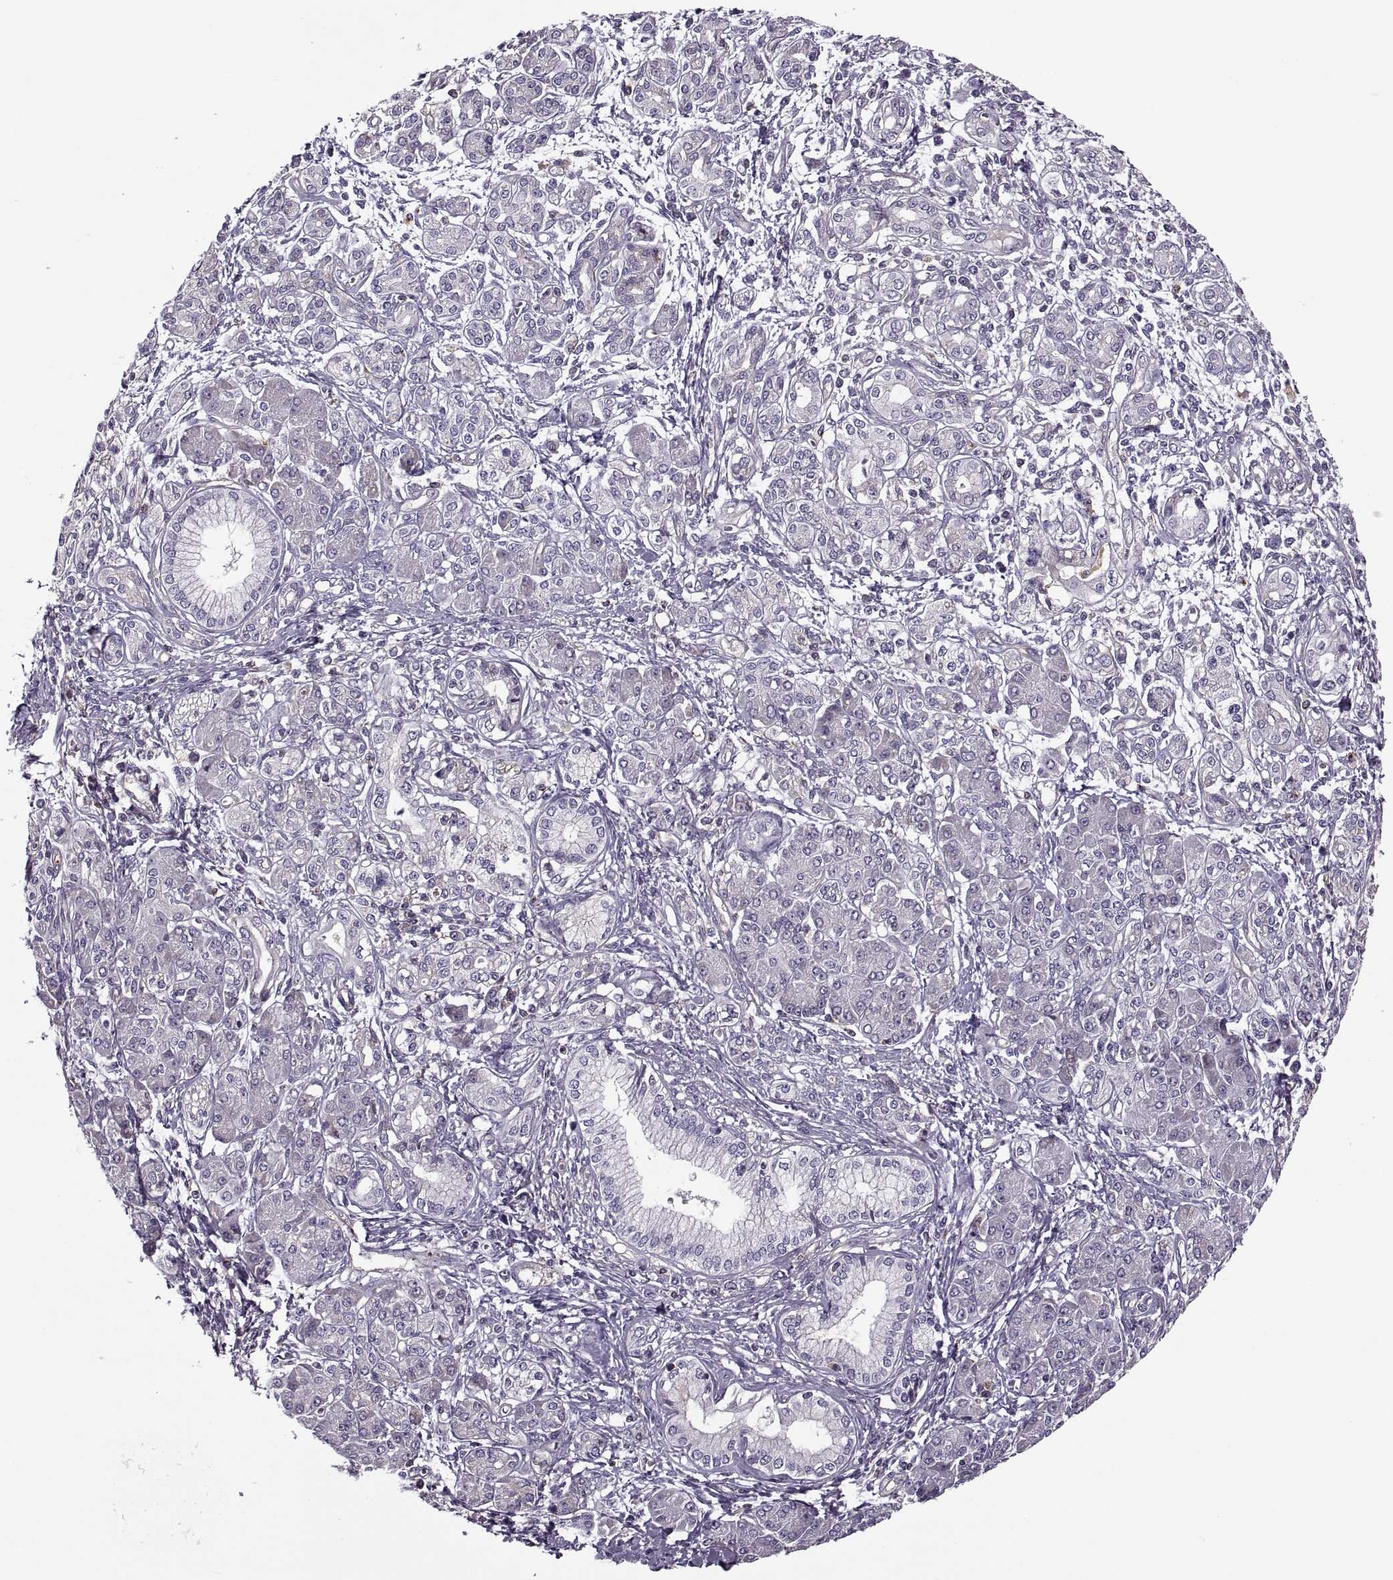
{"staining": {"intensity": "negative", "quantity": "none", "location": "none"}, "tissue": "pancreatic cancer", "cell_type": "Tumor cells", "image_type": "cancer", "snomed": [{"axis": "morphology", "description": "Adenocarcinoma, NOS"}, {"axis": "topography", "description": "Pancreas"}], "caption": "Protein analysis of adenocarcinoma (pancreatic) exhibits no significant expression in tumor cells.", "gene": "SLC2A3", "patient": {"sex": "male", "age": 70}}